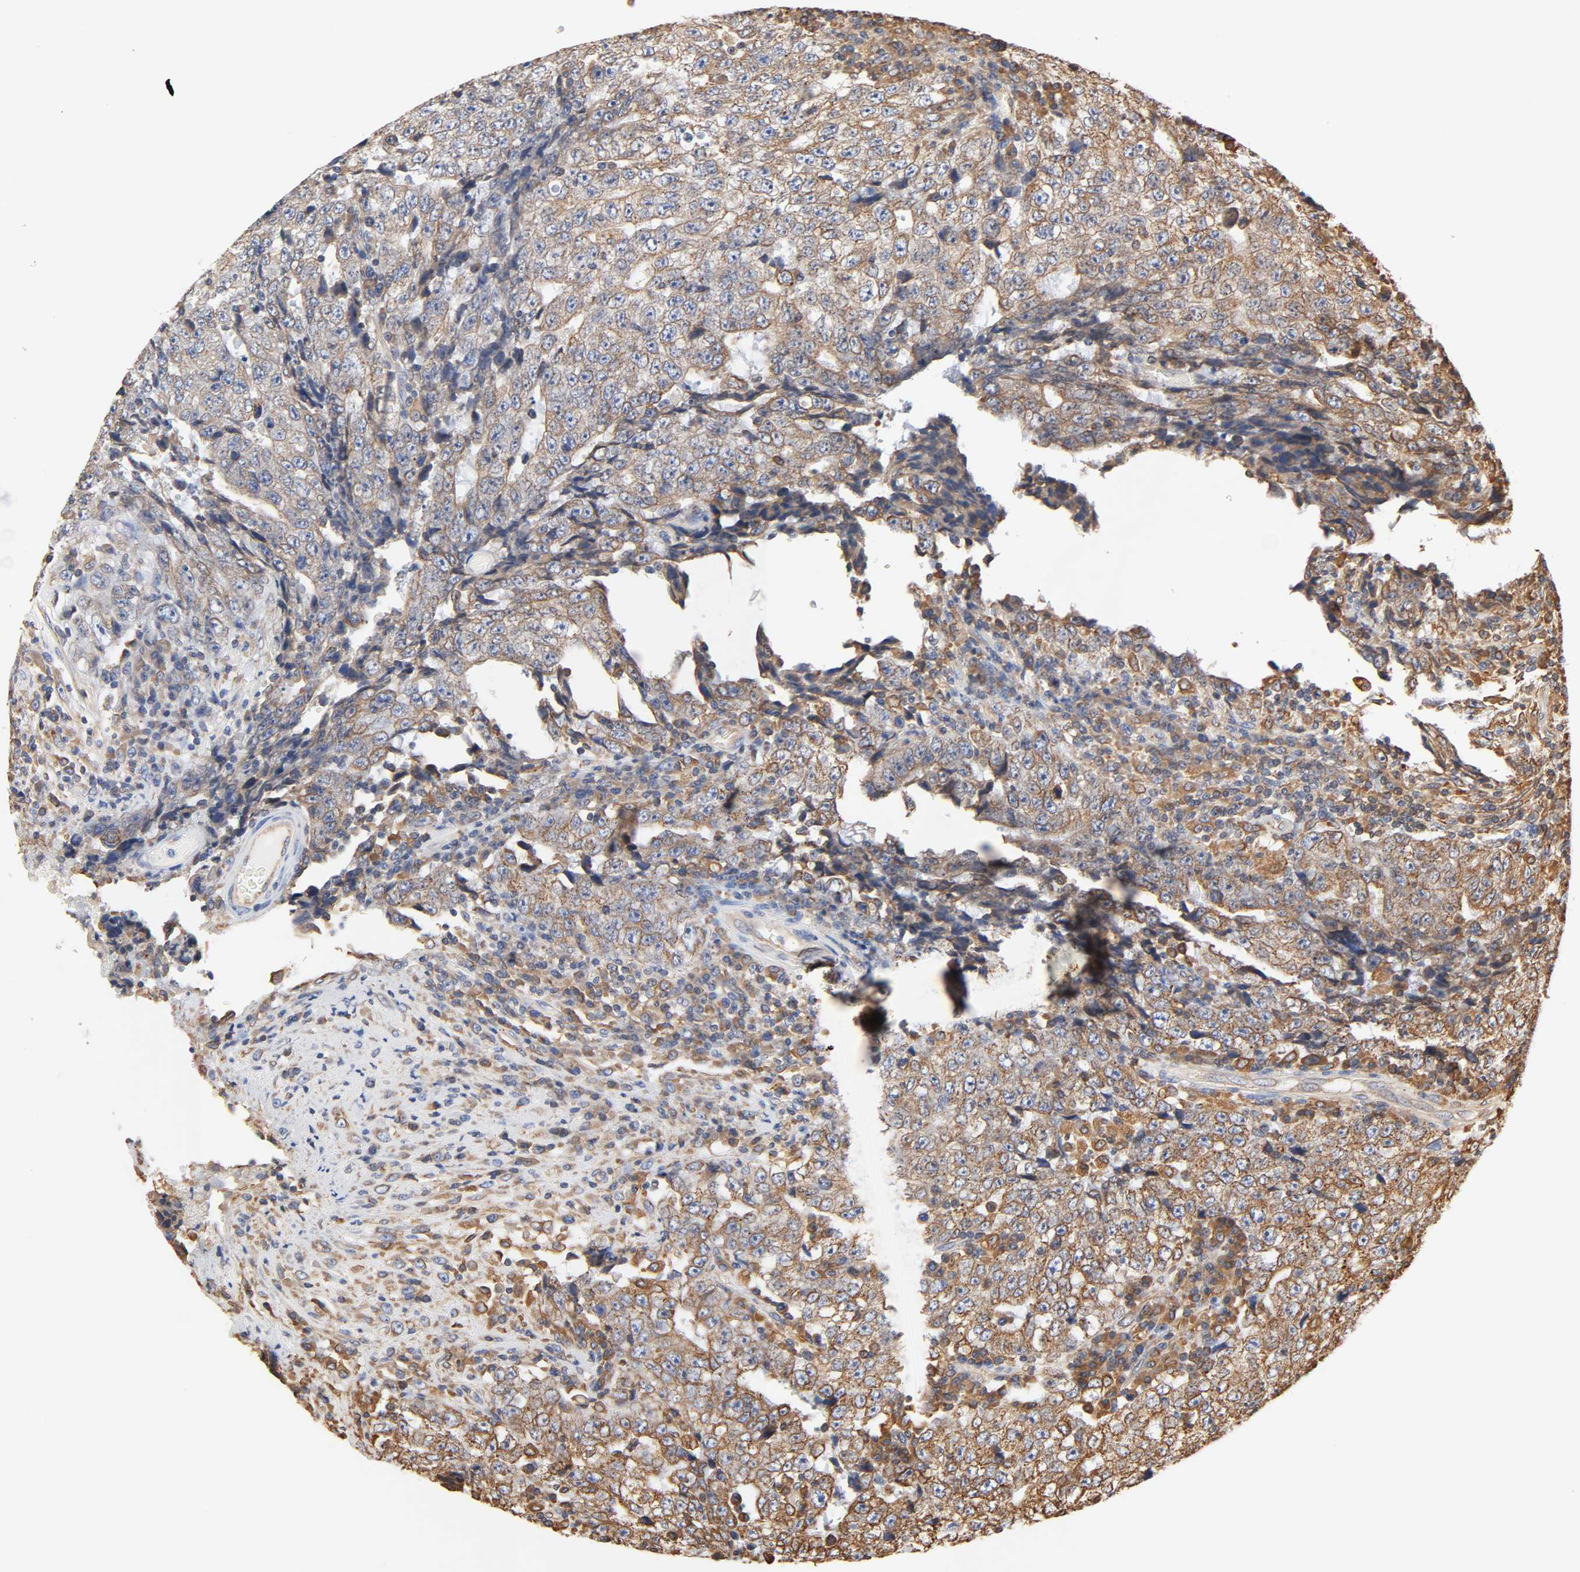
{"staining": {"intensity": "moderate", "quantity": ">75%", "location": "cytoplasmic/membranous"}, "tissue": "testis cancer", "cell_type": "Tumor cells", "image_type": "cancer", "snomed": [{"axis": "morphology", "description": "Necrosis, NOS"}, {"axis": "morphology", "description": "Carcinoma, Embryonal, NOS"}, {"axis": "topography", "description": "Testis"}], "caption": "Embryonal carcinoma (testis) stained with immunohistochemistry displays moderate cytoplasmic/membranous positivity in about >75% of tumor cells.", "gene": "BCAP31", "patient": {"sex": "male", "age": 19}}